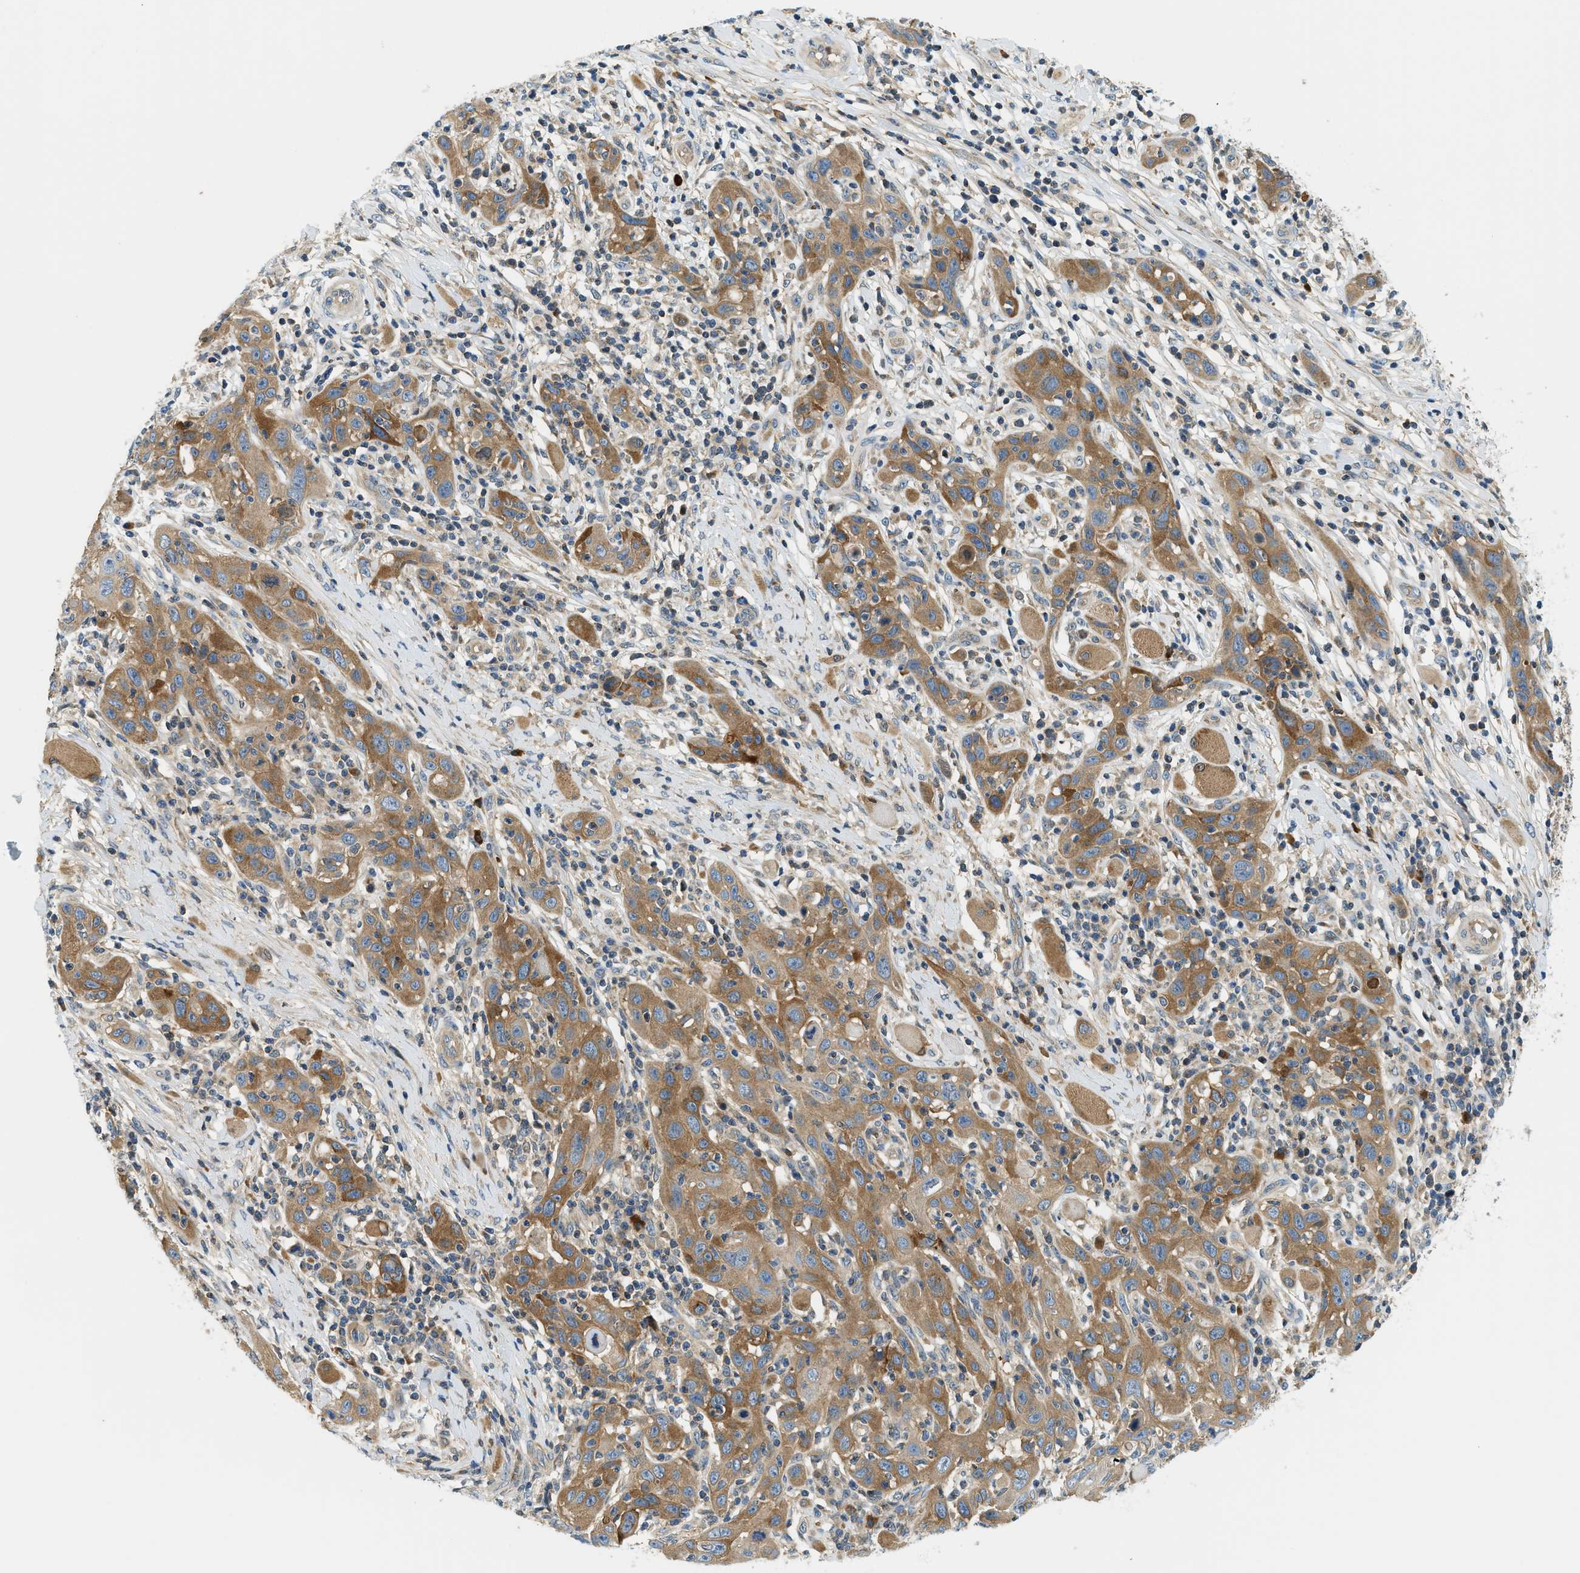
{"staining": {"intensity": "moderate", "quantity": ">75%", "location": "cytoplasmic/membranous"}, "tissue": "skin cancer", "cell_type": "Tumor cells", "image_type": "cancer", "snomed": [{"axis": "morphology", "description": "Squamous cell carcinoma, NOS"}, {"axis": "topography", "description": "Skin"}], "caption": "Immunohistochemistry photomicrograph of skin cancer (squamous cell carcinoma) stained for a protein (brown), which displays medium levels of moderate cytoplasmic/membranous positivity in approximately >75% of tumor cells.", "gene": "KCNK1", "patient": {"sex": "female", "age": 88}}